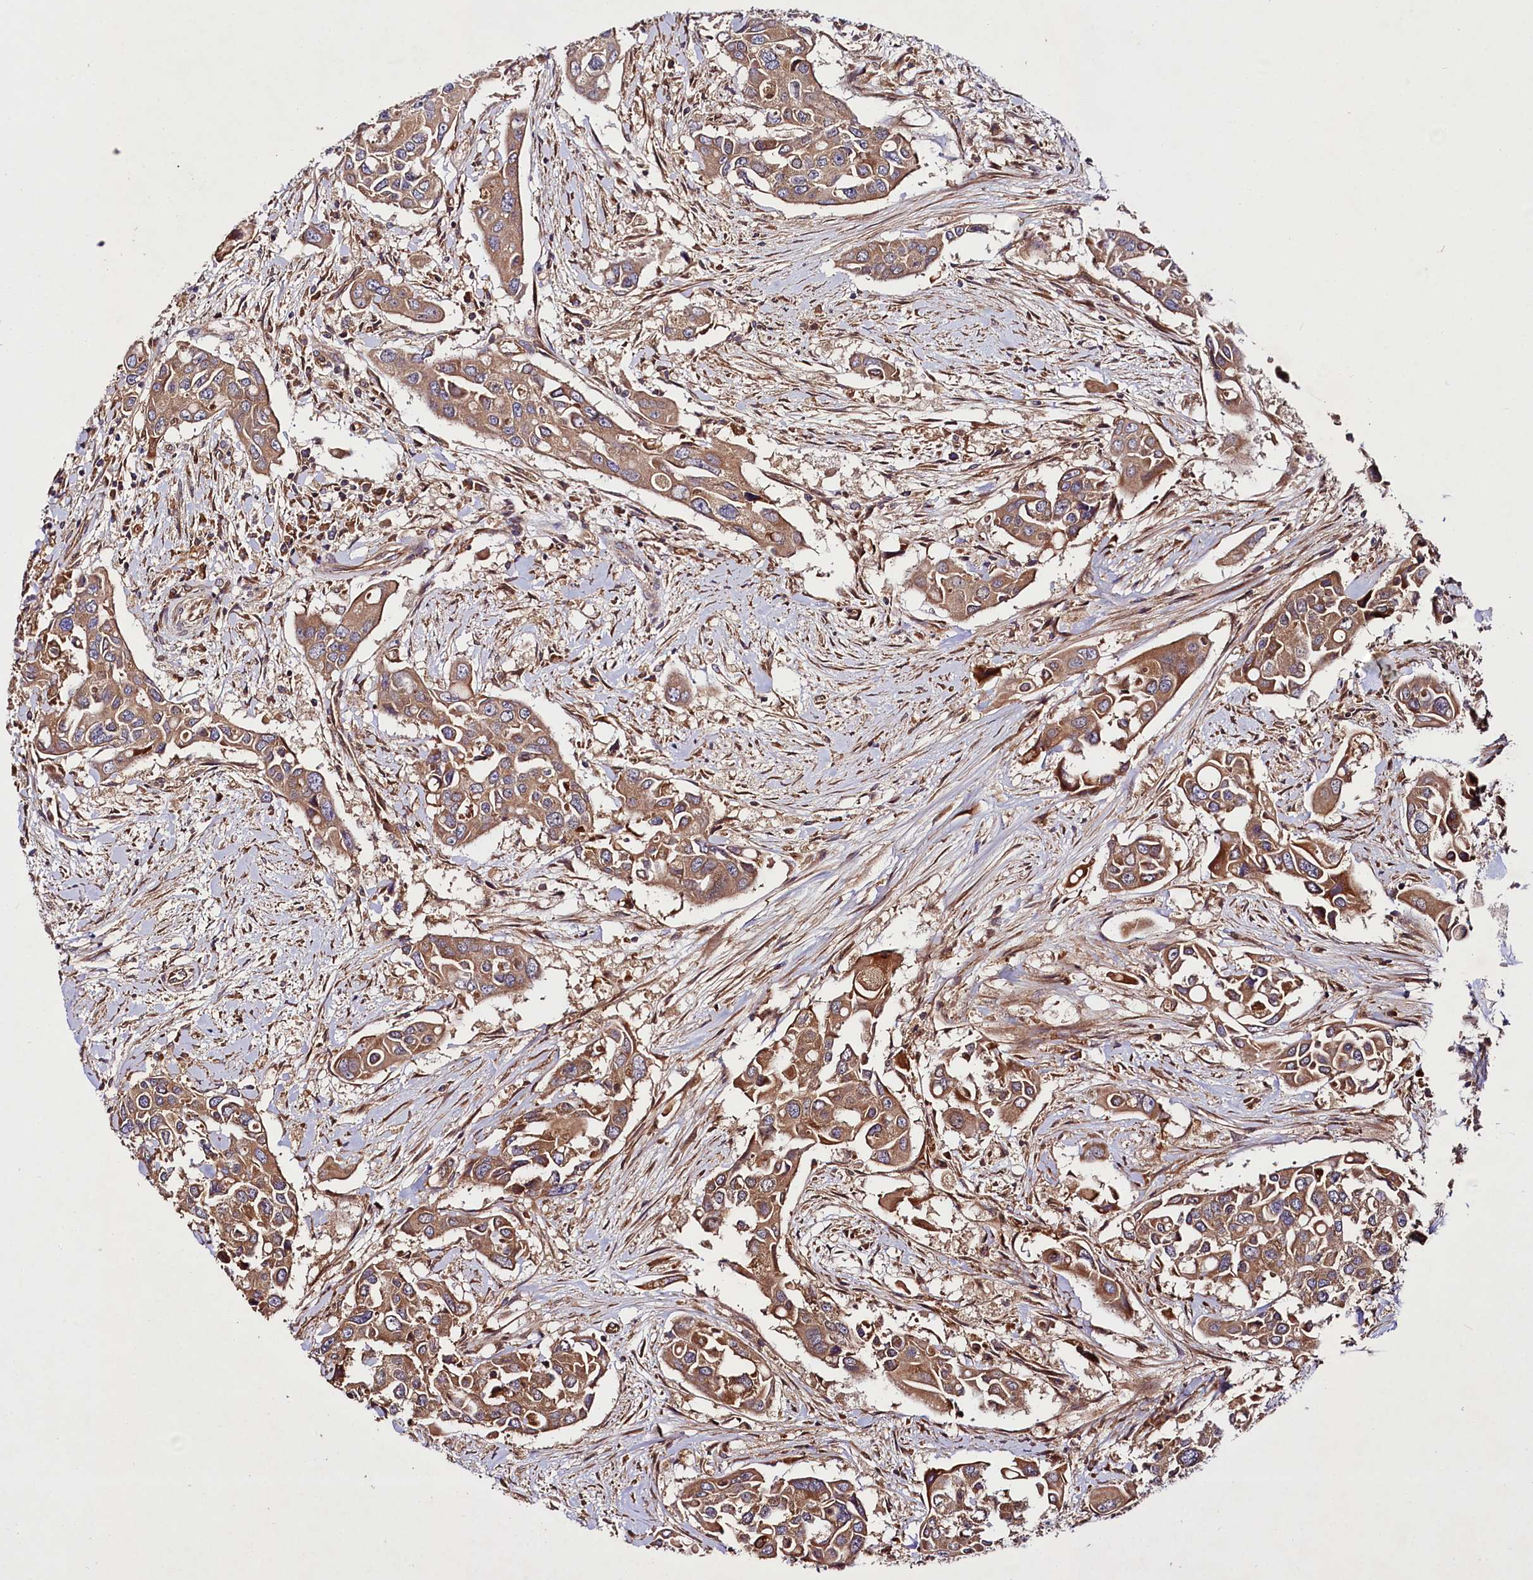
{"staining": {"intensity": "moderate", "quantity": ">75%", "location": "cytoplasmic/membranous"}, "tissue": "colorectal cancer", "cell_type": "Tumor cells", "image_type": "cancer", "snomed": [{"axis": "morphology", "description": "Adenocarcinoma, NOS"}, {"axis": "topography", "description": "Colon"}], "caption": "An image showing moderate cytoplasmic/membranous expression in about >75% of tumor cells in colorectal adenocarcinoma, as visualized by brown immunohistochemical staining.", "gene": "CEP295", "patient": {"sex": "male", "age": 77}}